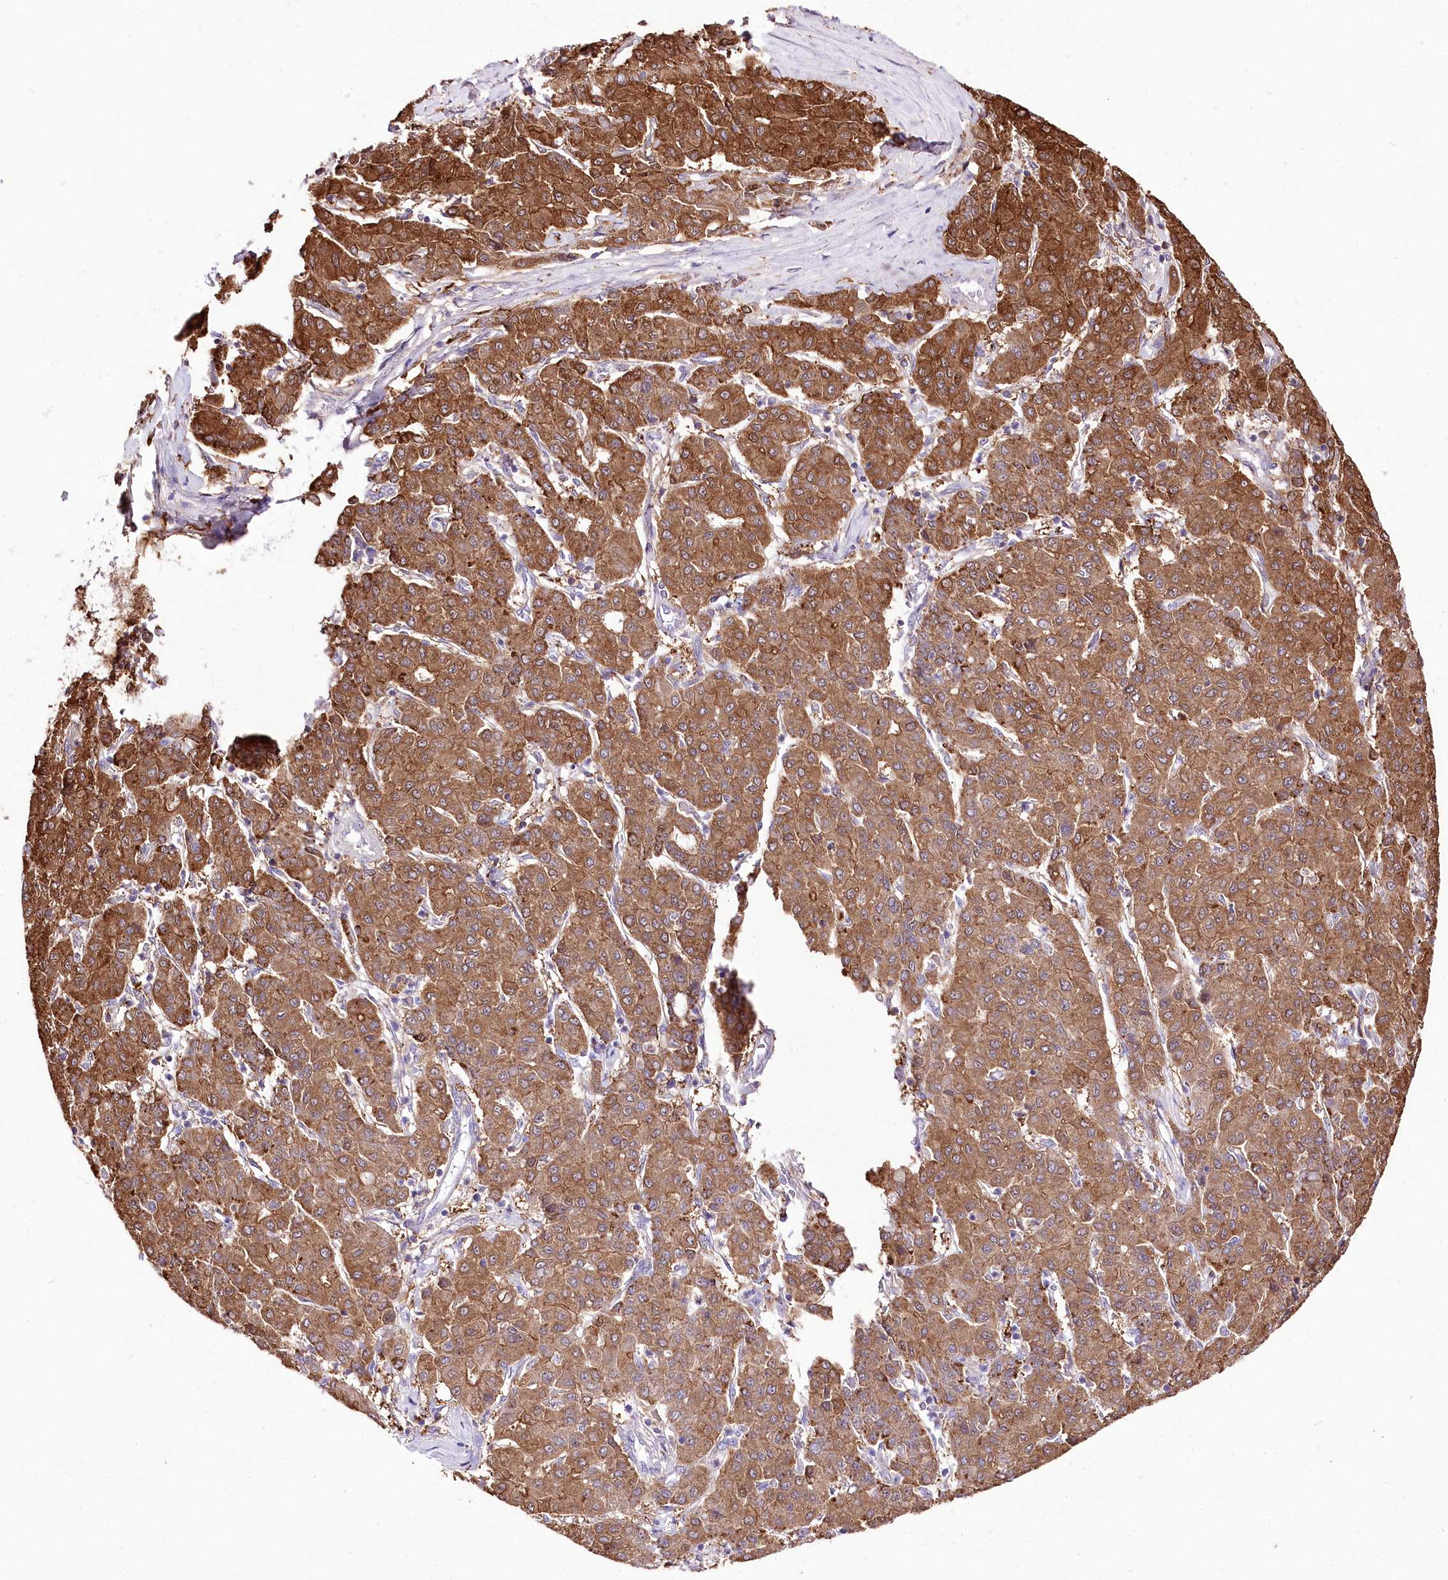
{"staining": {"intensity": "strong", "quantity": ">75%", "location": "cytoplasmic/membranous"}, "tissue": "liver cancer", "cell_type": "Tumor cells", "image_type": "cancer", "snomed": [{"axis": "morphology", "description": "Carcinoma, Hepatocellular, NOS"}, {"axis": "topography", "description": "Liver"}], "caption": "Tumor cells demonstrate high levels of strong cytoplasmic/membranous staining in approximately >75% of cells in liver cancer.", "gene": "UGP2", "patient": {"sex": "male", "age": 65}}